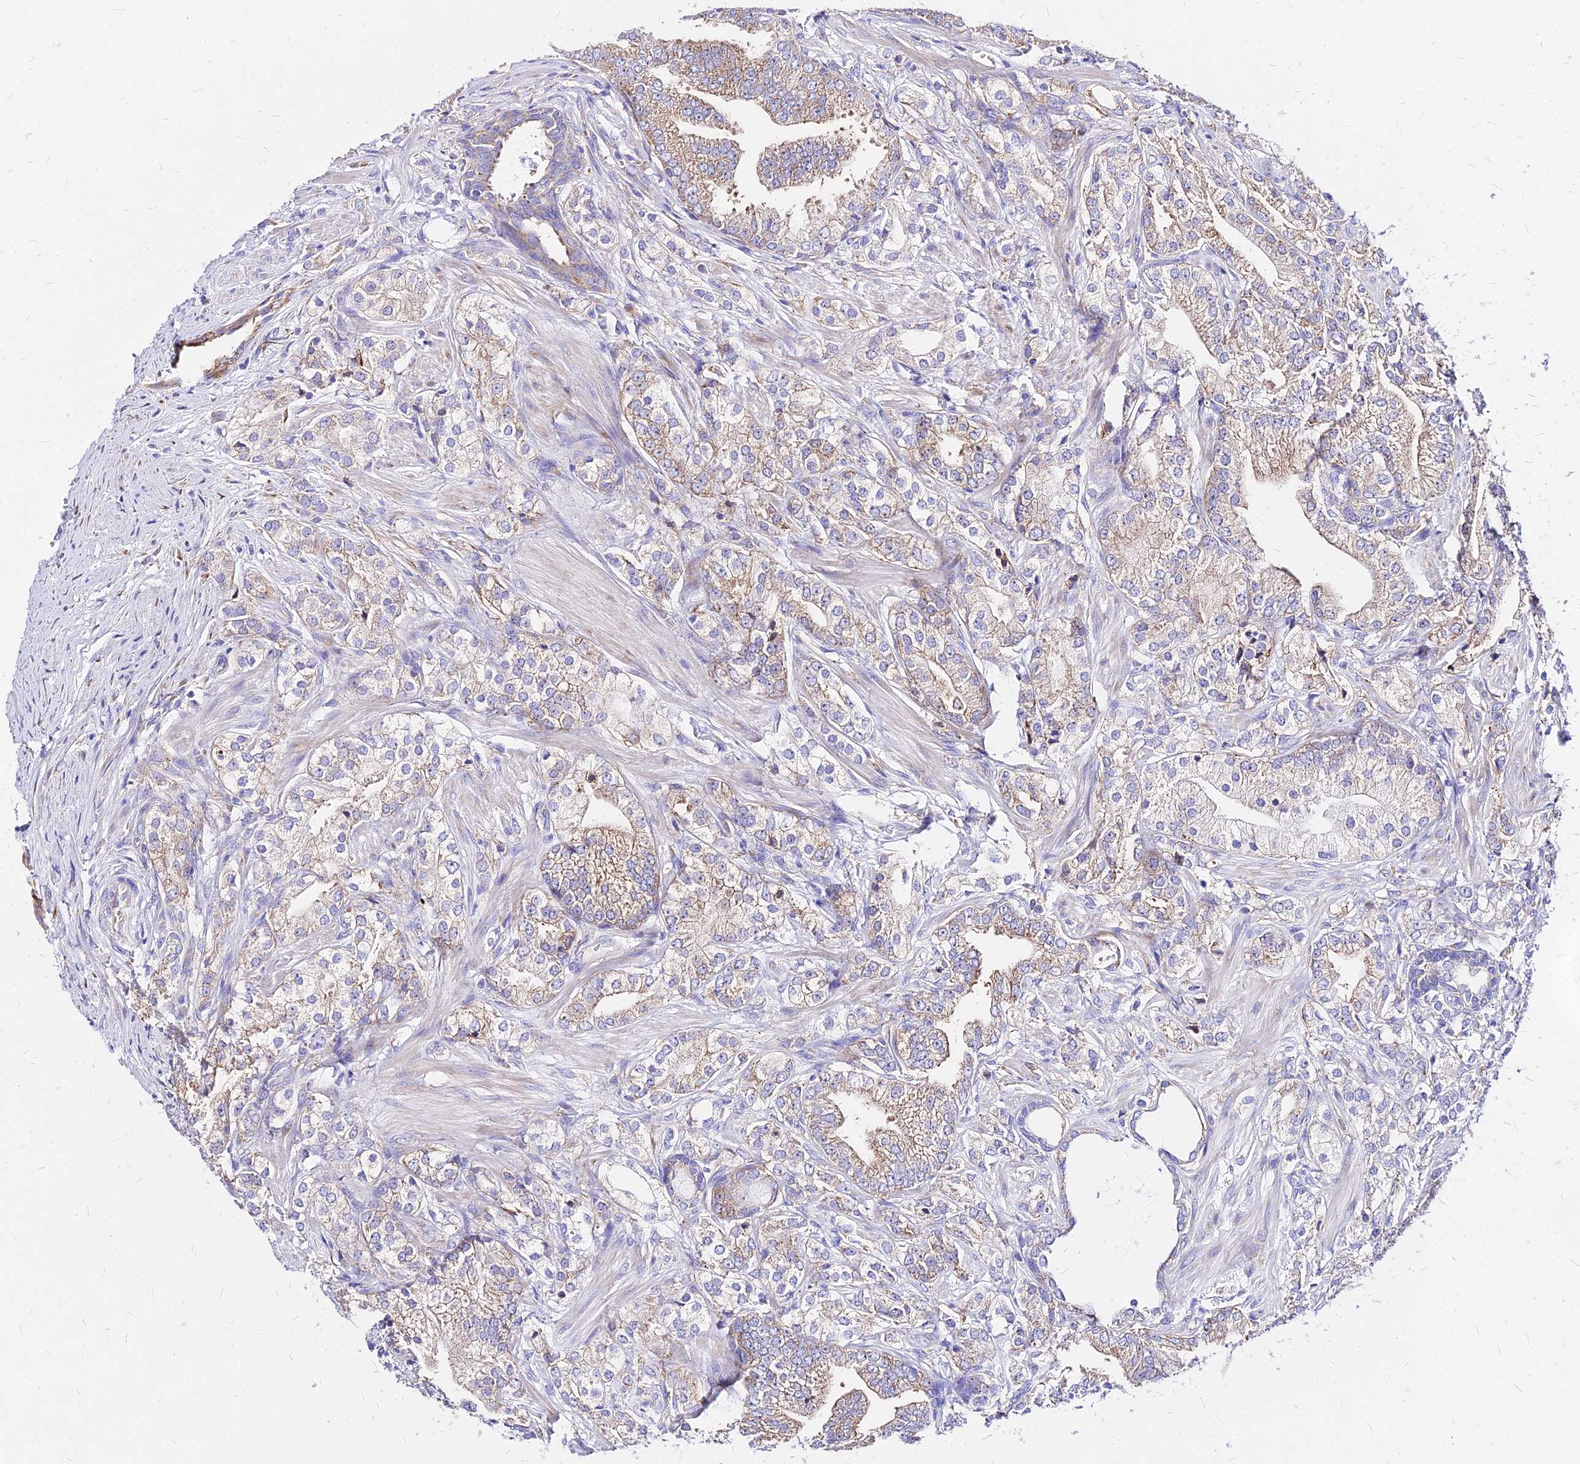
{"staining": {"intensity": "weak", "quantity": "25%-75%", "location": "cytoplasmic/membranous"}, "tissue": "prostate cancer", "cell_type": "Tumor cells", "image_type": "cancer", "snomed": [{"axis": "morphology", "description": "Adenocarcinoma, High grade"}, {"axis": "topography", "description": "Prostate"}], "caption": "Protein staining displays weak cytoplasmic/membranous expression in approximately 25%-75% of tumor cells in high-grade adenocarcinoma (prostate). The staining was performed using DAB (3,3'-diaminobenzidine) to visualize the protein expression in brown, while the nuclei were stained in blue with hematoxylin (Magnification: 20x).", "gene": "RPL19", "patient": {"sex": "male", "age": 50}}